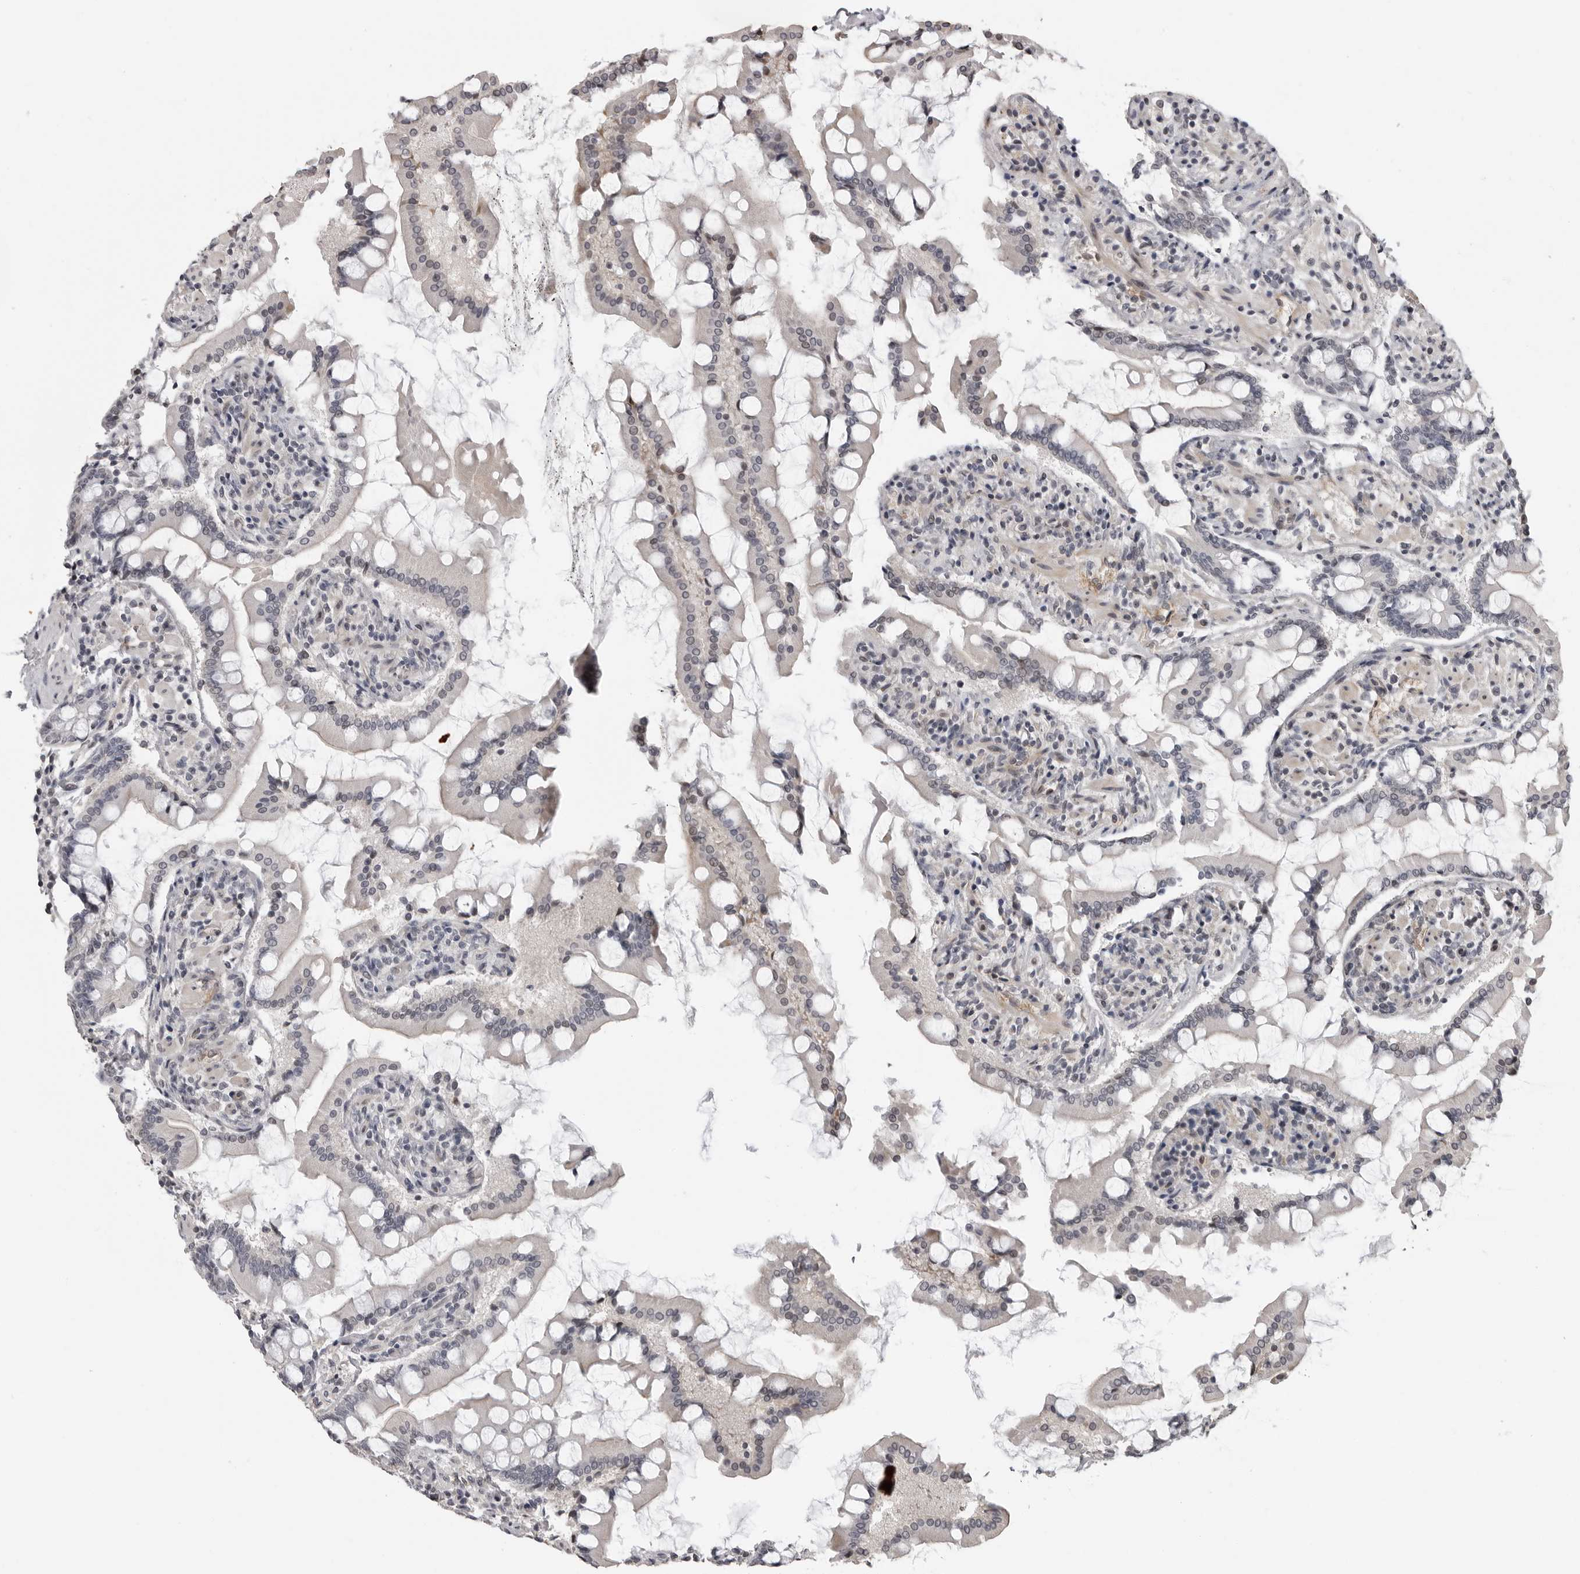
{"staining": {"intensity": "weak", "quantity": "<25%", "location": "cytoplasmic/membranous"}, "tissue": "small intestine", "cell_type": "Glandular cells", "image_type": "normal", "snomed": [{"axis": "morphology", "description": "Normal tissue, NOS"}, {"axis": "topography", "description": "Small intestine"}], "caption": "Benign small intestine was stained to show a protein in brown. There is no significant positivity in glandular cells.", "gene": "PRRX2", "patient": {"sex": "male", "age": 41}}